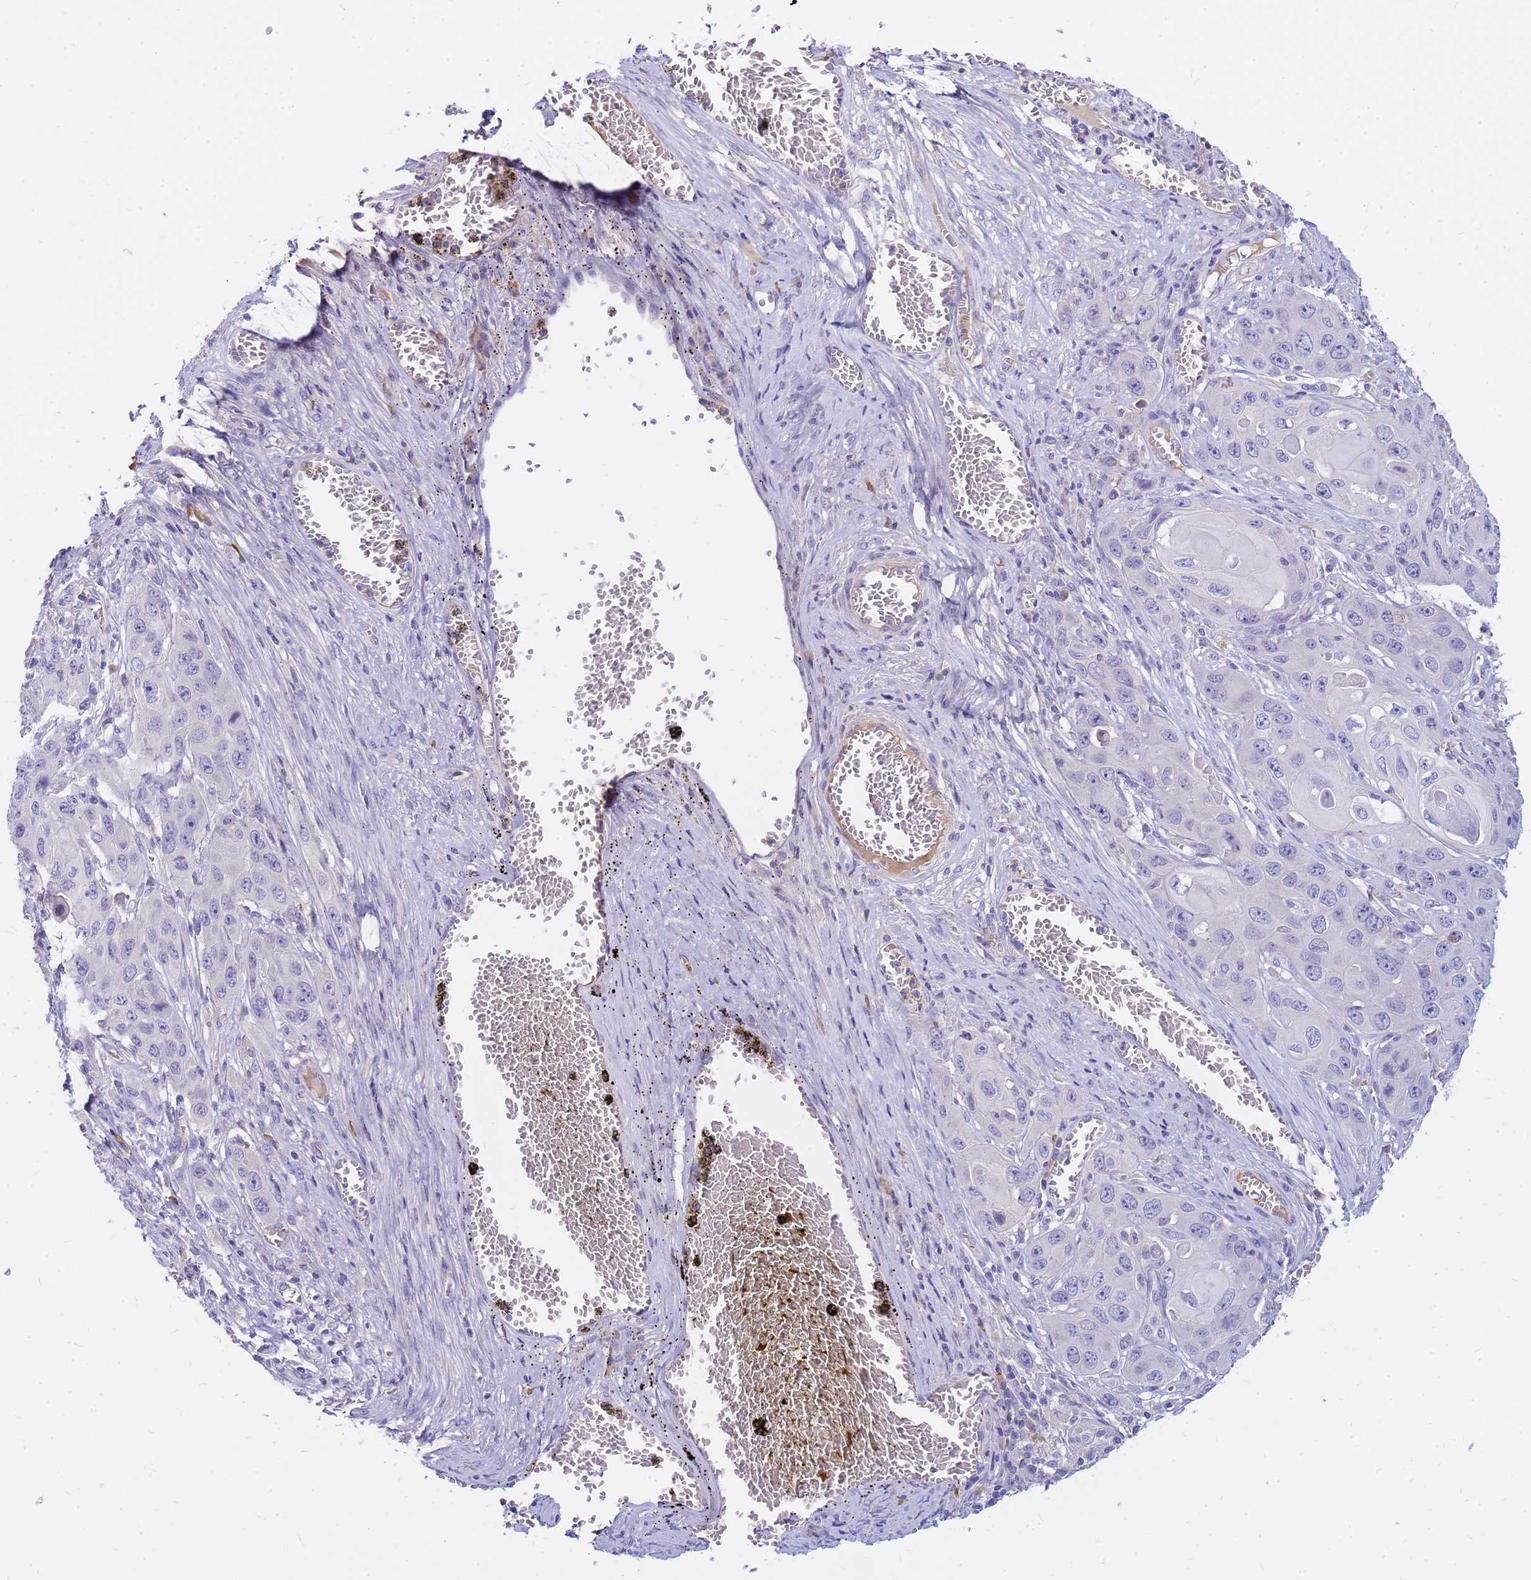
{"staining": {"intensity": "negative", "quantity": "none", "location": "none"}, "tissue": "skin cancer", "cell_type": "Tumor cells", "image_type": "cancer", "snomed": [{"axis": "morphology", "description": "Squamous cell carcinoma, NOS"}, {"axis": "topography", "description": "Skin"}], "caption": "Immunohistochemical staining of skin cancer (squamous cell carcinoma) reveals no significant positivity in tumor cells.", "gene": "DPRX", "patient": {"sex": "male", "age": 55}}